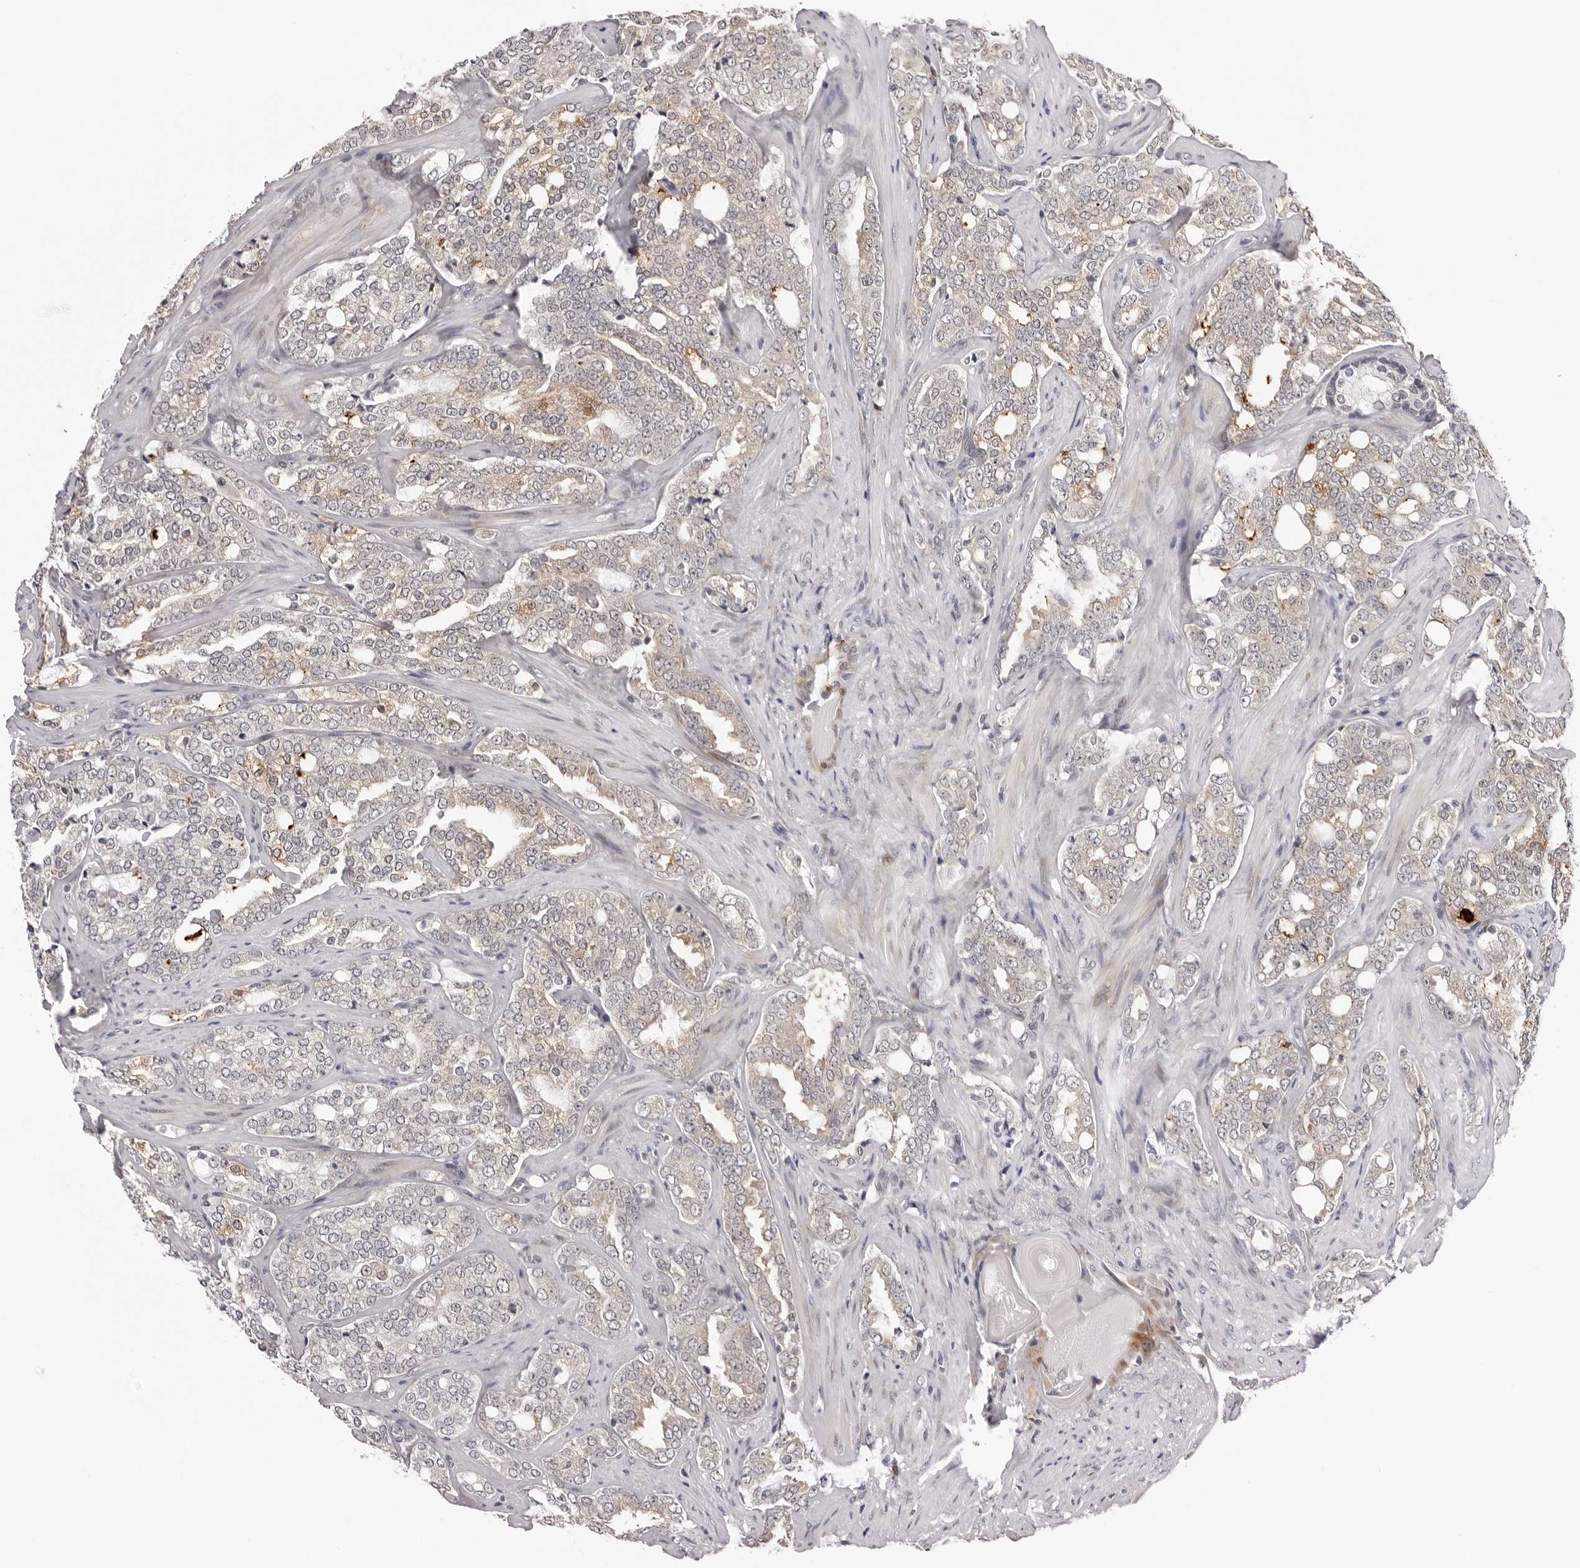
{"staining": {"intensity": "weak", "quantity": "<25%", "location": "cytoplasmic/membranous"}, "tissue": "prostate cancer", "cell_type": "Tumor cells", "image_type": "cancer", "snomed": [{"axis": "morphology", "description": "Adenocarcinoma, High grade"}, {"axis": "topography", "description": "Prostate"}], "caption": "Micrograph shows no significant protein staining in tumor cells of prostate cancer.", "gene": "PRUNE1", "patient": {"sex": "male", "age": 64}}